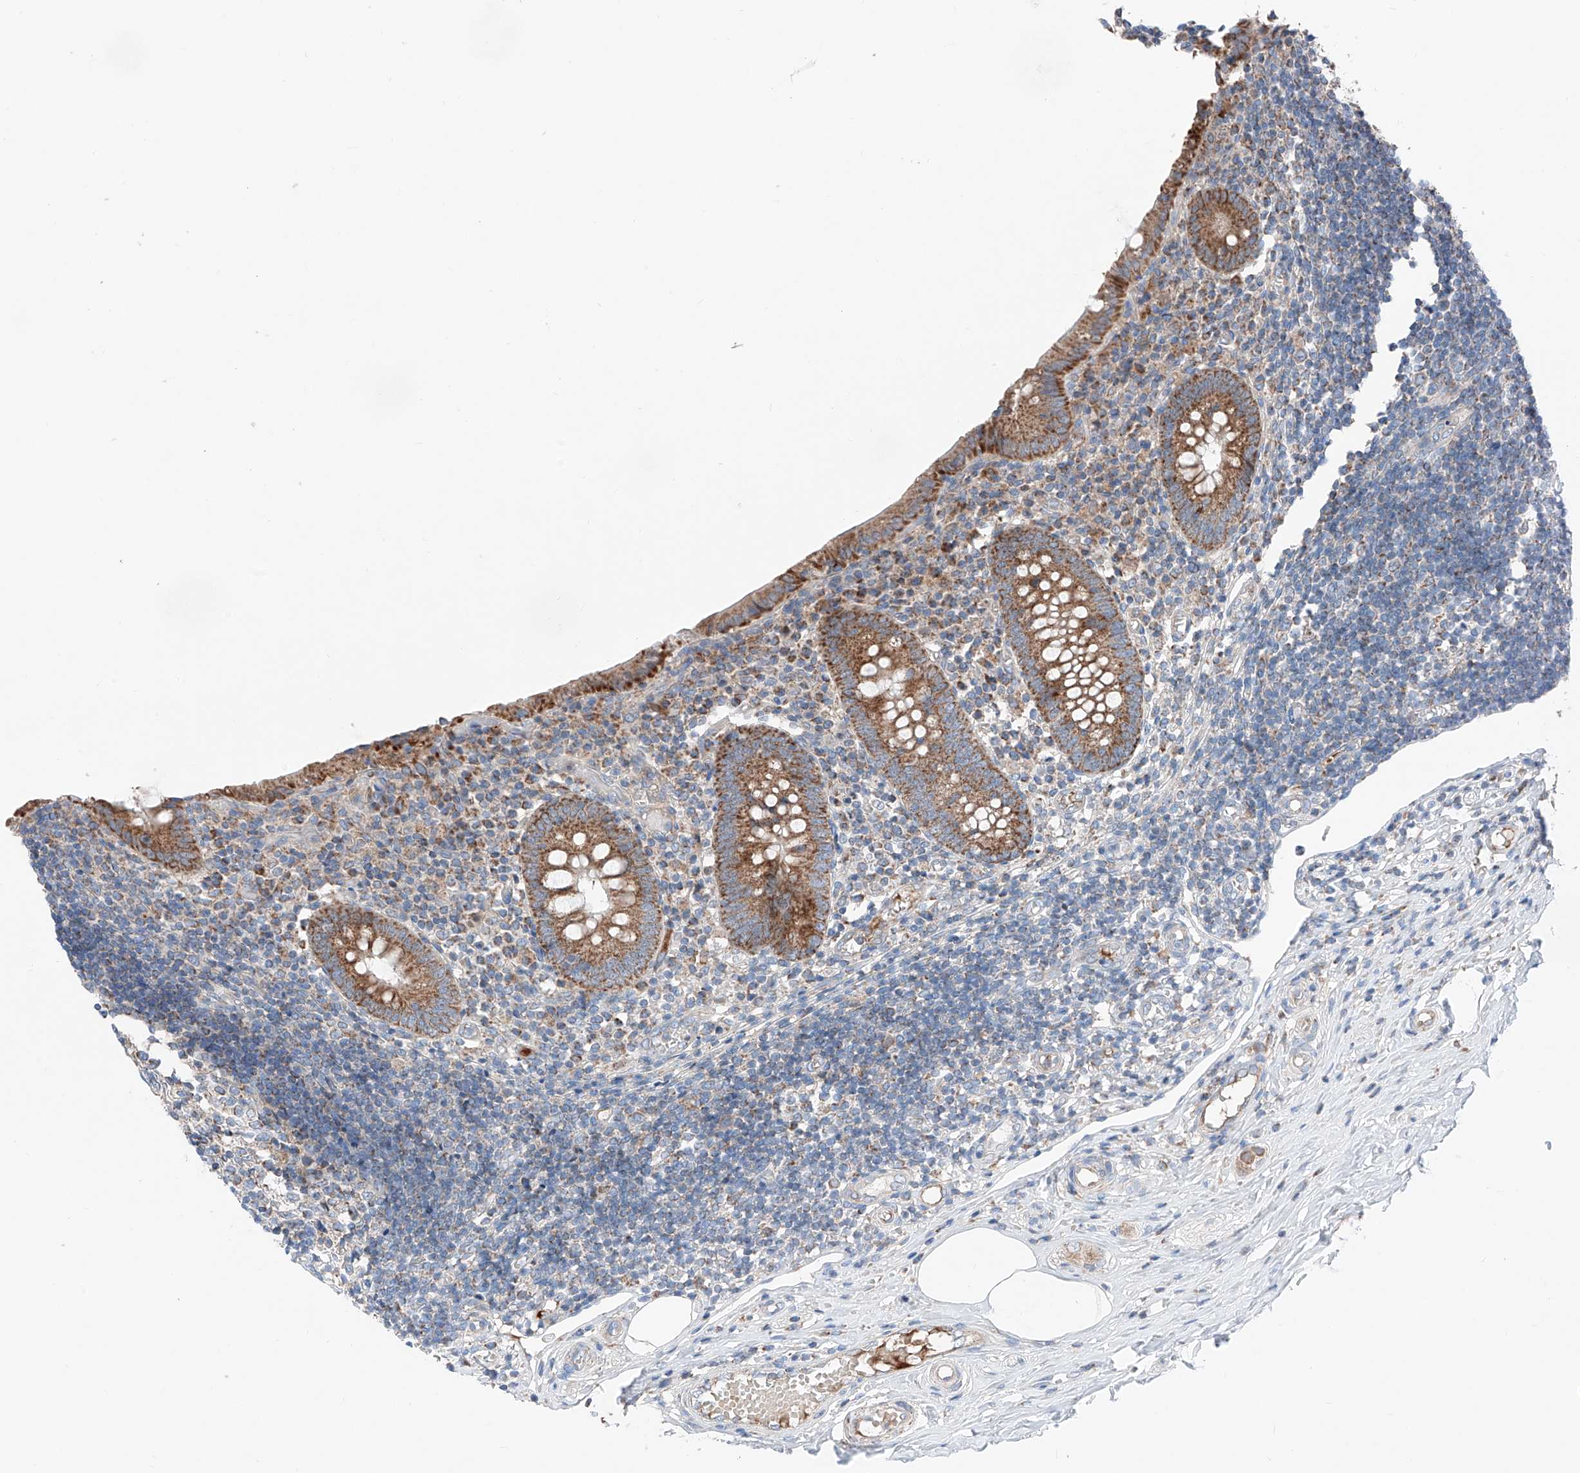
{"staining": {"intensity": "strong", "quantity": ">75%", "location": "cytoplasmic/membranous"}, "tissue": "appendix", "cell_type": "Glandular cells", "image_type": "normal", "snomed": [{"axis": "morphology", "description": "Normal tissue, NOS"}, {"axis": "topography", "description": "Appendix"}], "caption": "DAB immunohistochemical staining of normal appendix displays strong cytoplasmic/membranous protein staining in approximately >75% of glandular cells. (DAB IHC with brightfield microscopy, high magnification).", "gene": "MRAP", "patient": {"sex": "female", "age": 17}}